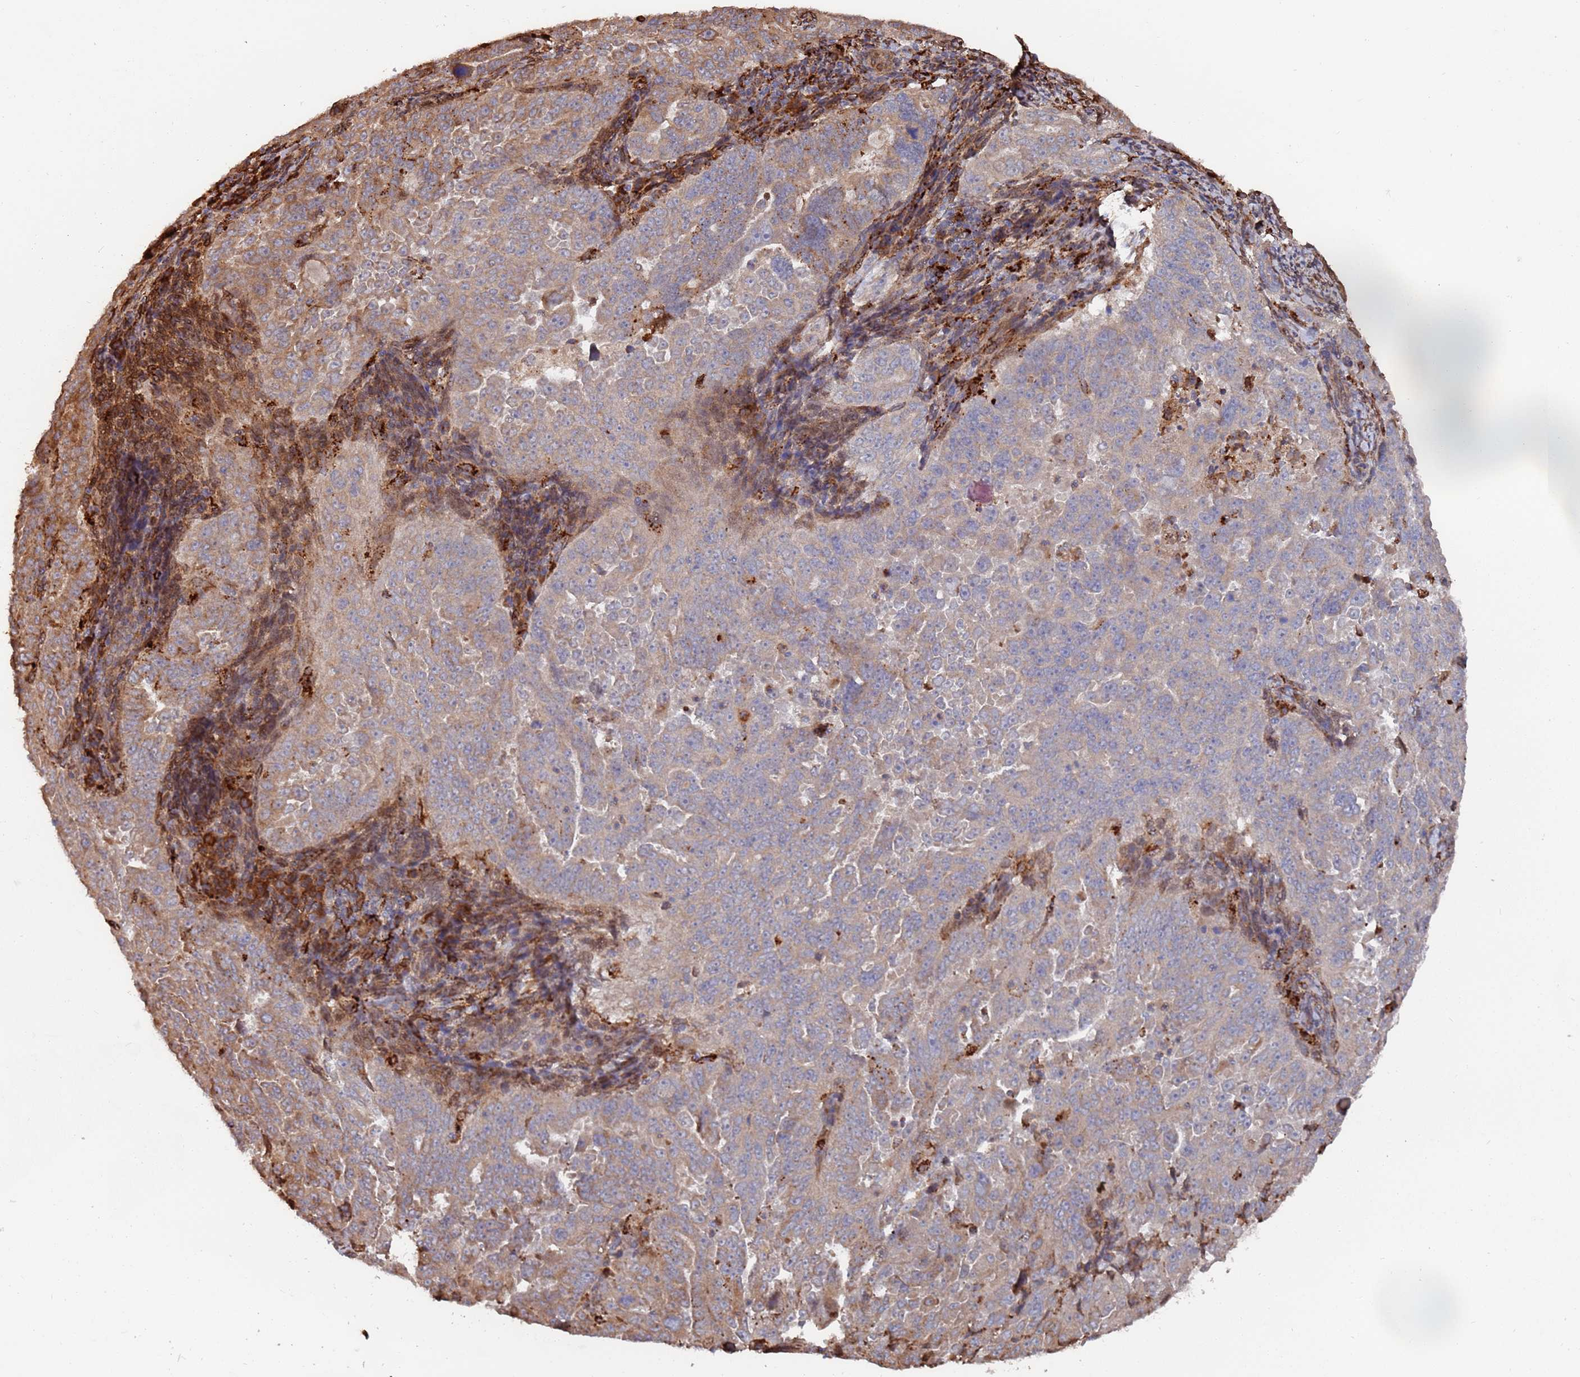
{"staining": {"intensity": "moderate", "quantity": ">75%", "location": "cytoplasmic/membranous"}, "tissue": "endometrial cancer", "cell_type": "Tumor cells", "image_type": "cancer", "snomed": [{"axis": "morphology", "description": "Adenocarcinoma, NOS"}, {"axis": "topography", "description": "Endometrium"}], "caption": "DAB (3,3'-diaminobenzidine) immunohistochemical staining of endometrial cancer exhibits moderate cytoplasmic/membranous protein staining in about >75% of tumor cells.", "gene": "LACC1", "patient": {"sex": "female", "age": 65}}